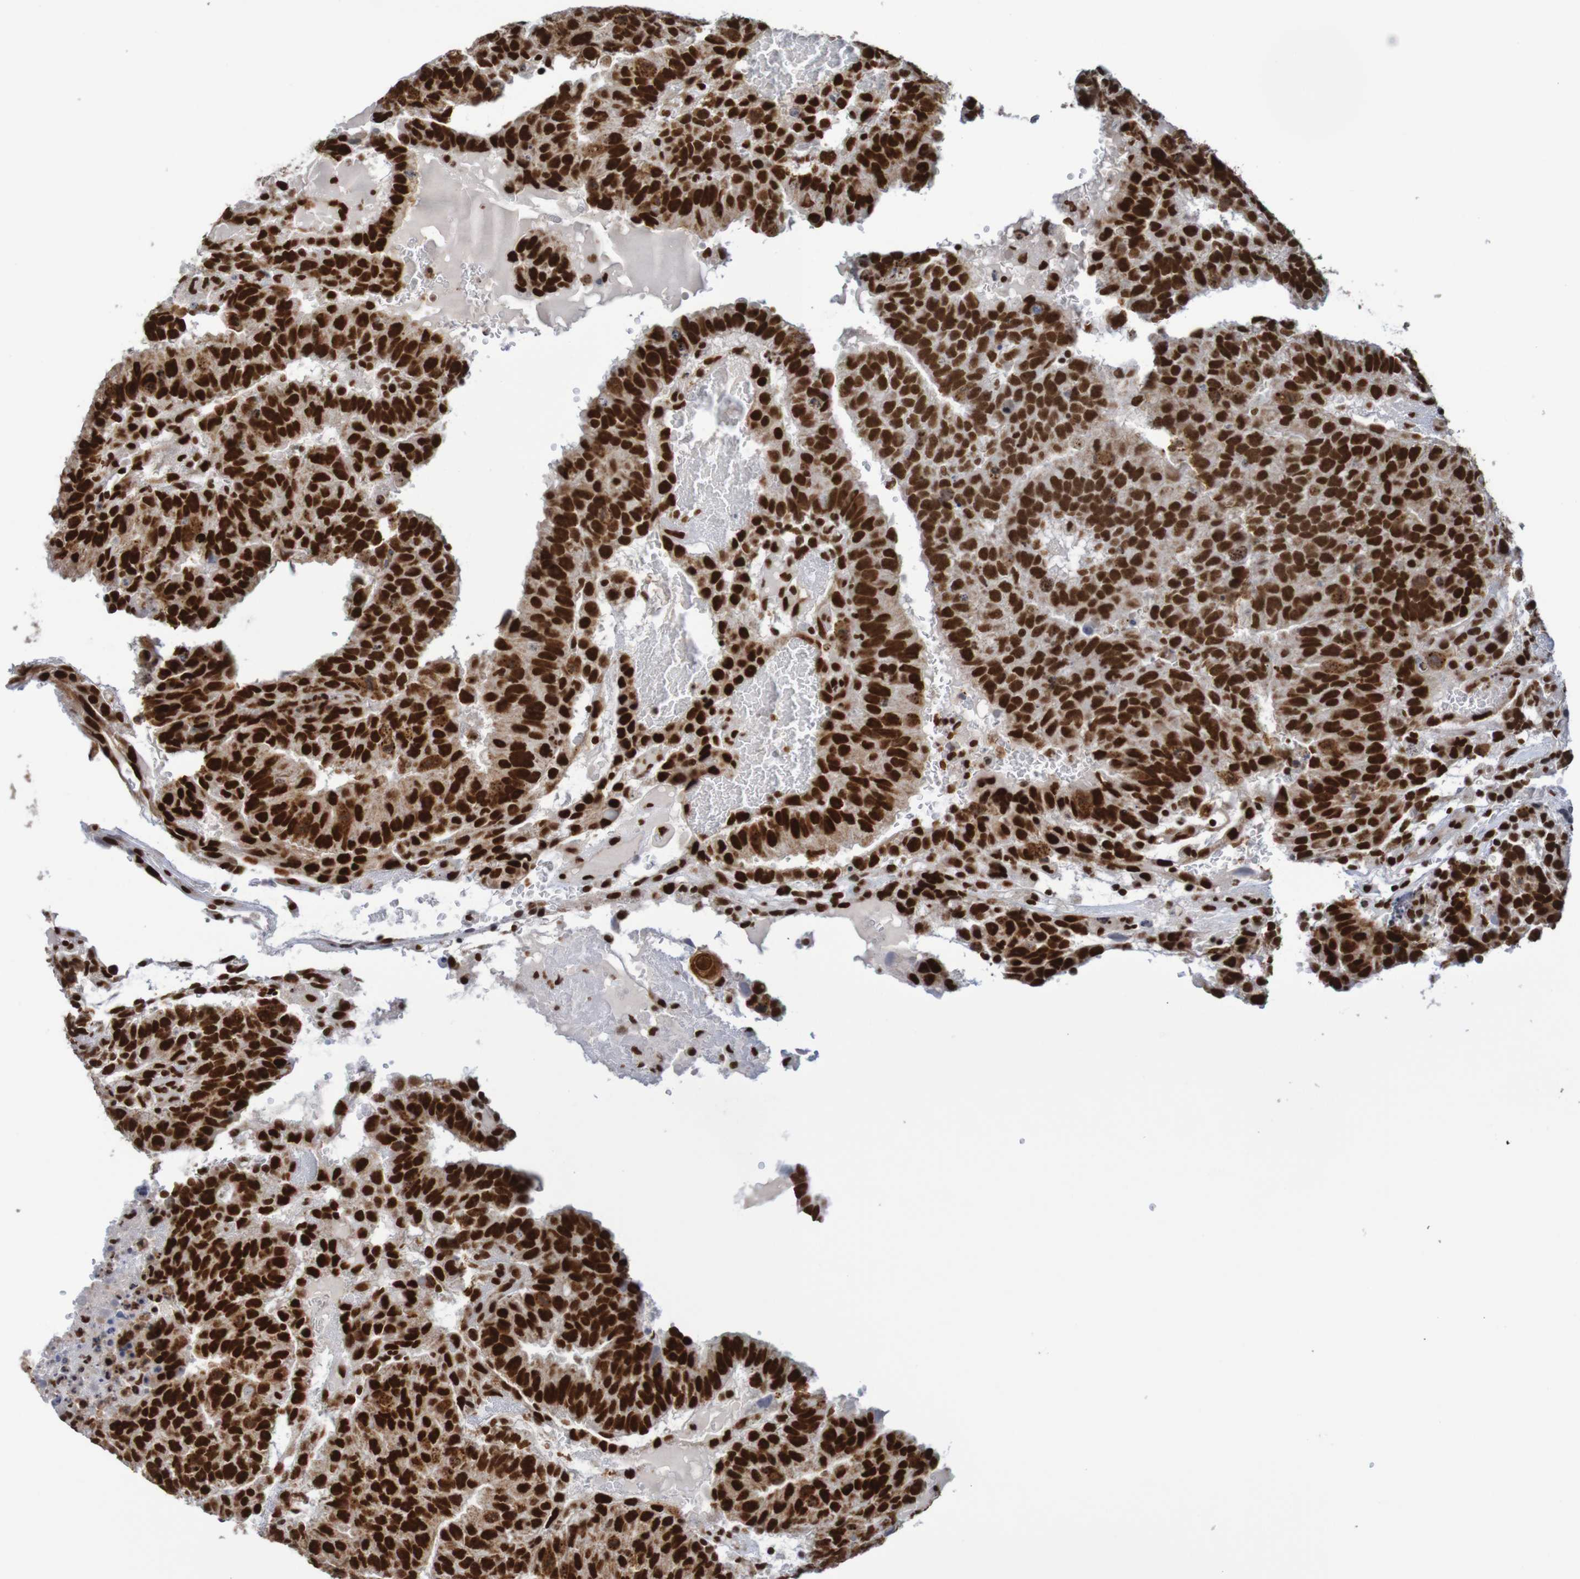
{"staining": {"intensity": "strong", "quantity": ">75%", "location": "nuclear"}, "tissue": "testis cancer", "cell_type": "Tumor cells", "image_type": "cancer", "snomed": [{"axis": "morphology", "description": "Seminoma, NOS"}, {"axis": "morphology", "description": "Carcinoma, Embryonal, NOS"}, {"axis": "topography", "description": "Testis"}], "caption": "Protein expression analysis of testis embryonal carcinoma shows strong nuclear expression in about >75% of tumor cells.", "gene": "THRAP3", "patient": {"sex": "male", "age": 52}}